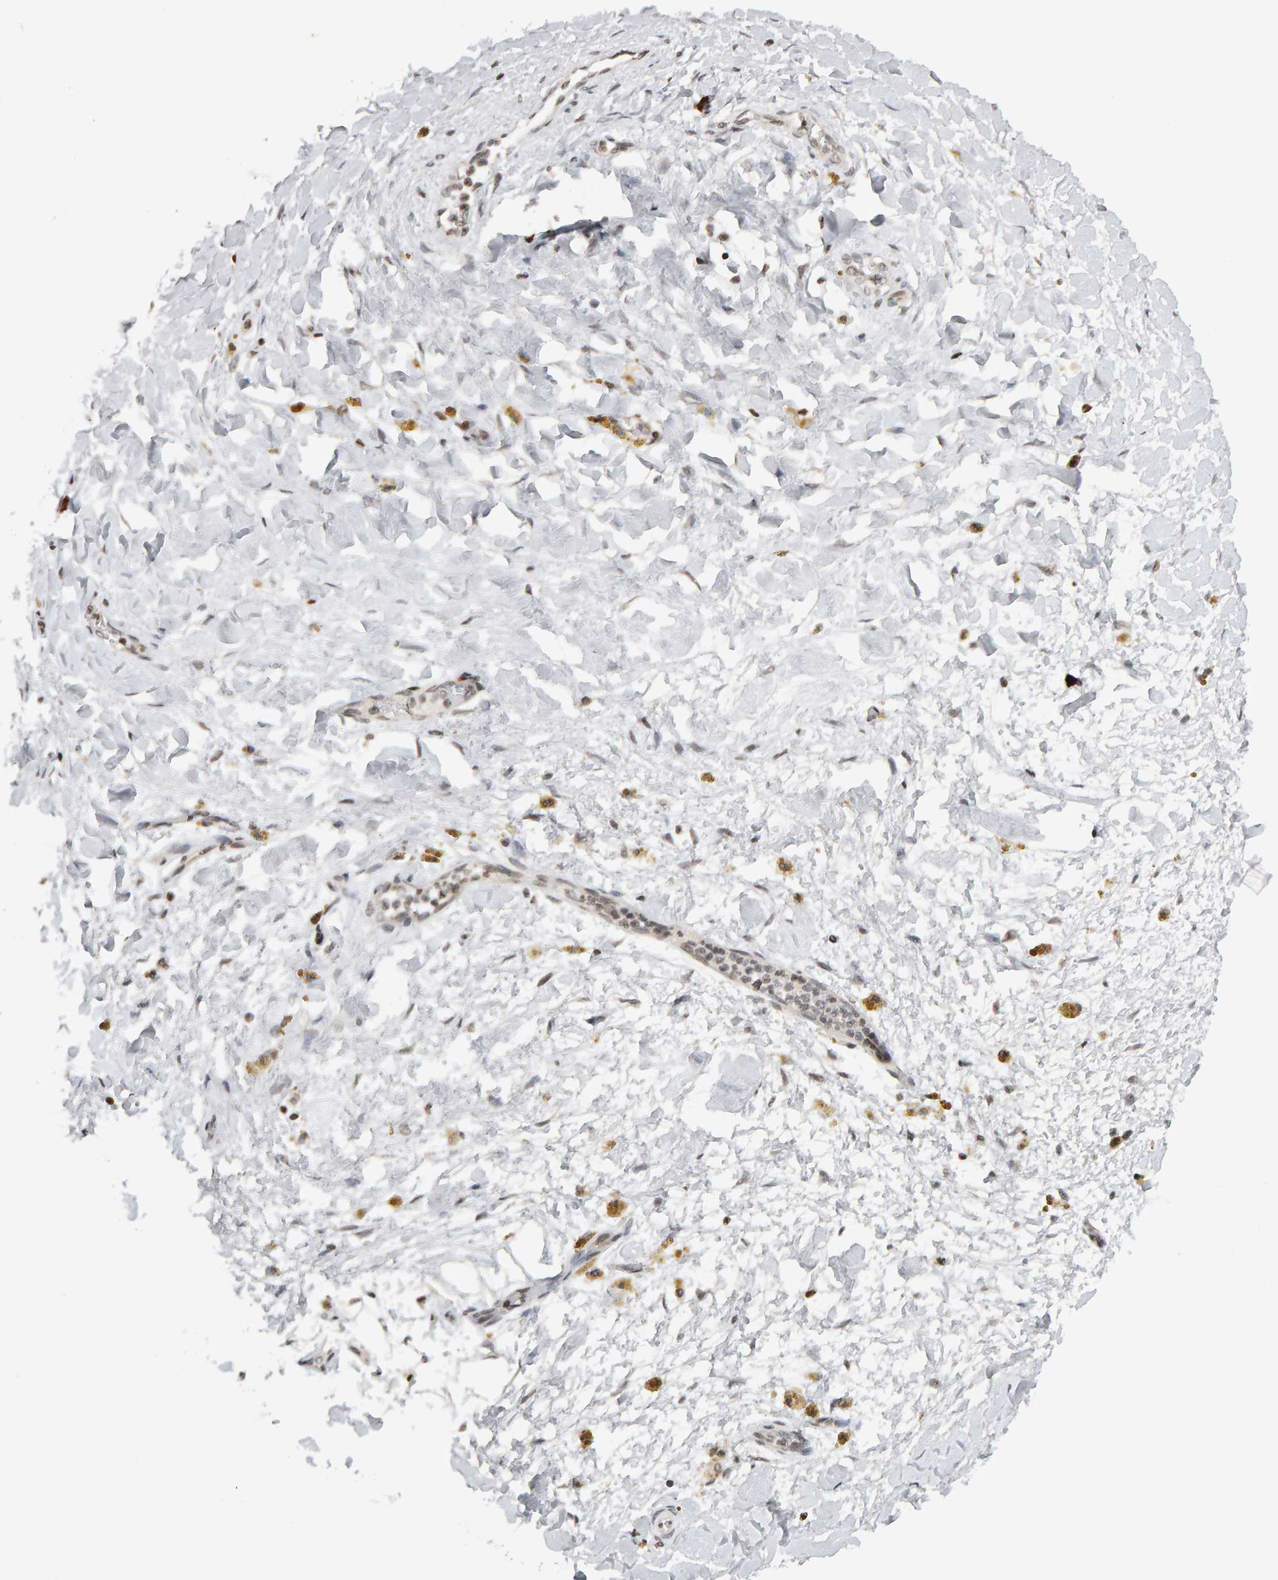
{"staining": {"intensity": "weak", "quantity": ">75%", "location": "nuclear"}, "tissue": "adipose tissue", "cell_type": "Adipocytes", "image_type": "normal", "snomed": [{"axis": "morphology", "description": "Normal tissue, NOS"}, {"axis": "topography", "description": "Kidney"}, {"axis": "topography", "description": "Peripheral nerve tissue"}], "caption": "Immunohistochemistry (IHC) of benign human adipose tissue reveals low levels of weak nuclear staining in approximately >75% of adipocytes.", "gene": "TRAM1", "patient": {"sex": "male", "age": 7}}